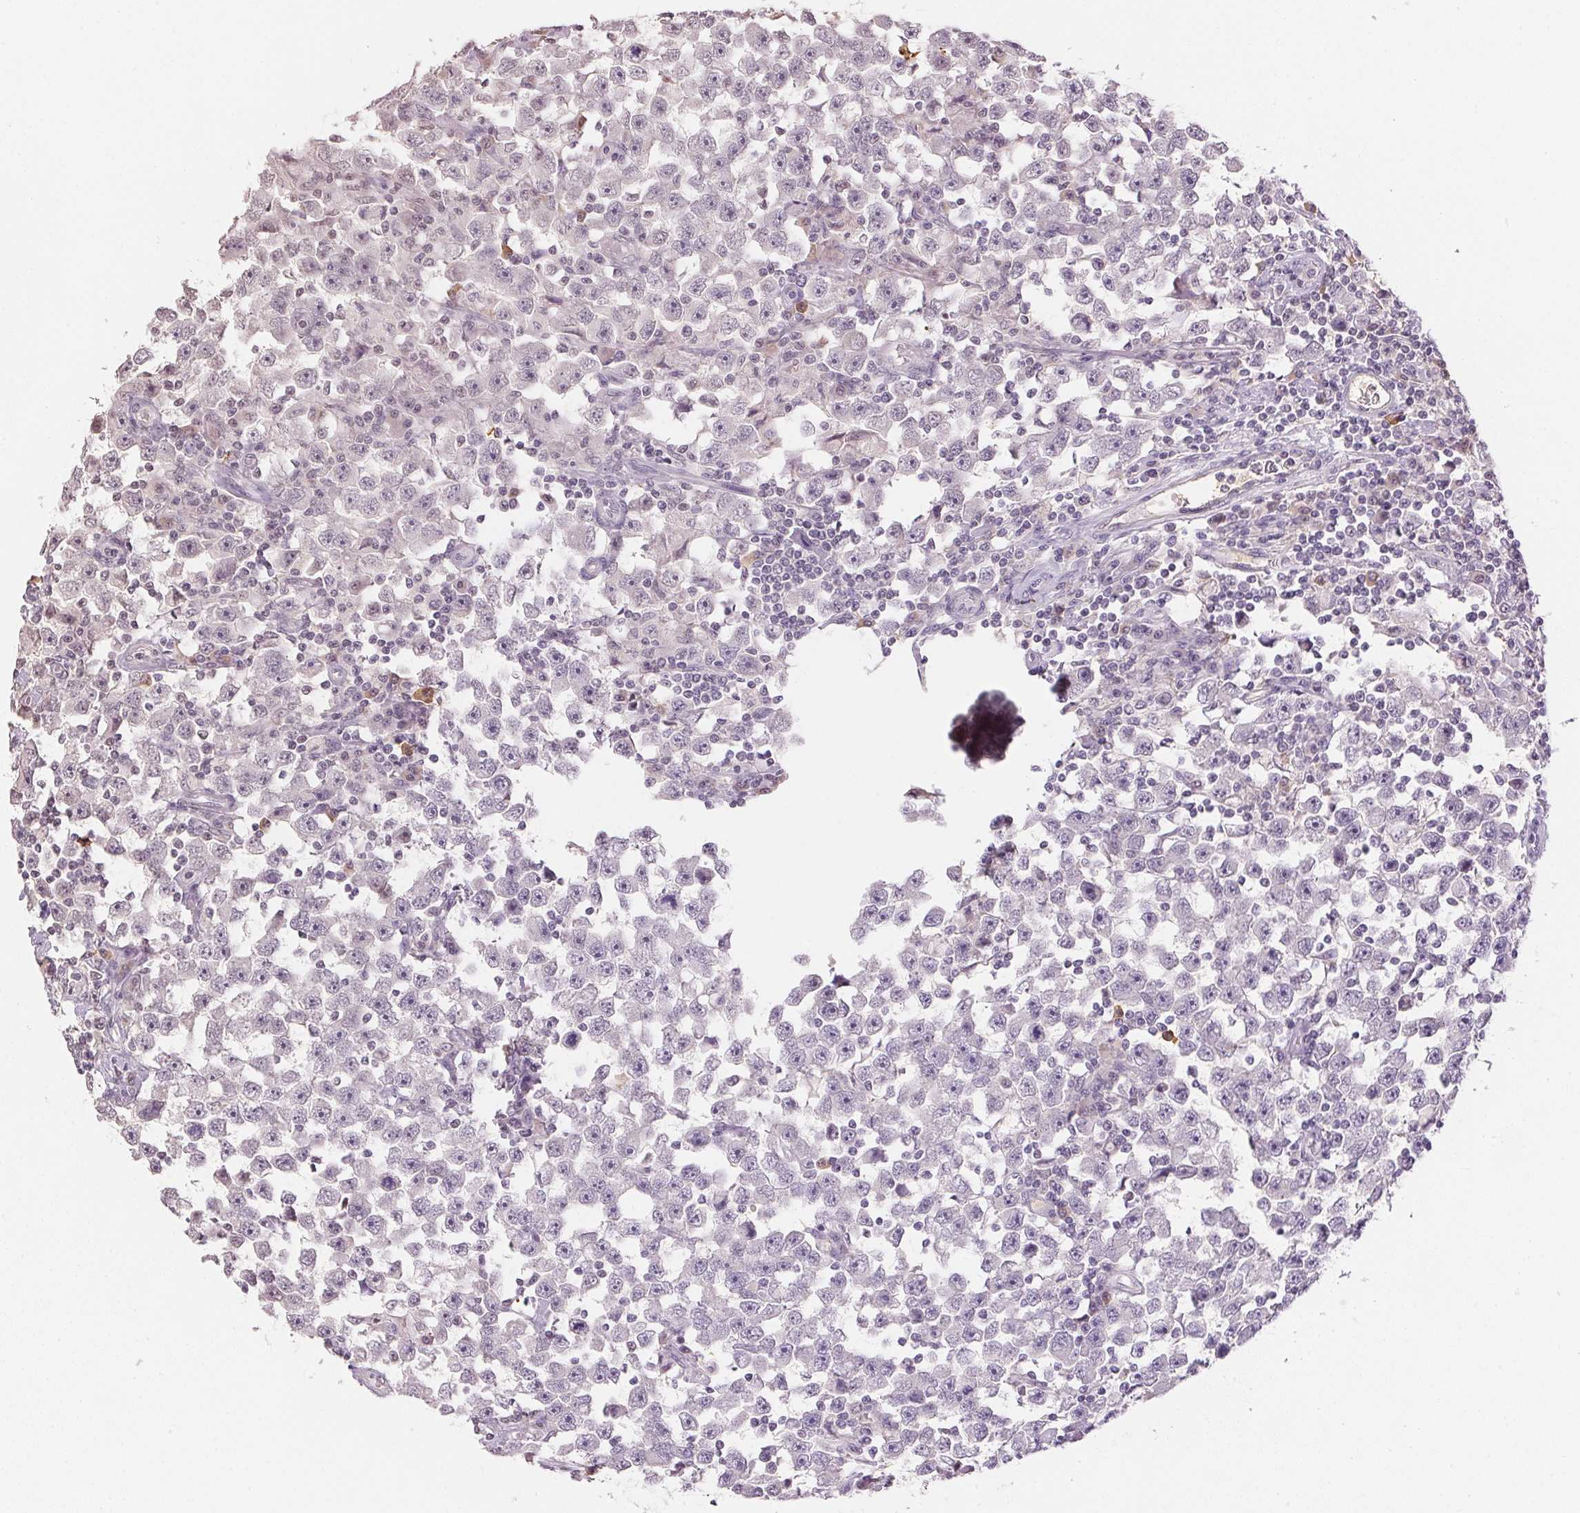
{"staining": {"intensity": "negative", "quantity": "none", "location": "none"}, "tissue": "testis cancer", "cell_type": "Tumor cells", "image_type": "cancer", "snomed": [{"axis": "morphology", "description": "Seminoma, NOS"}, {"axis": "topography", "description": "Testis"}], "caption": "Testis cancer stained for a protein using immunohistochemistry (IHC) shows no expression tumor cells.", "gene": "FNDC4", "patient": {"sex": "male", "age": 33}}